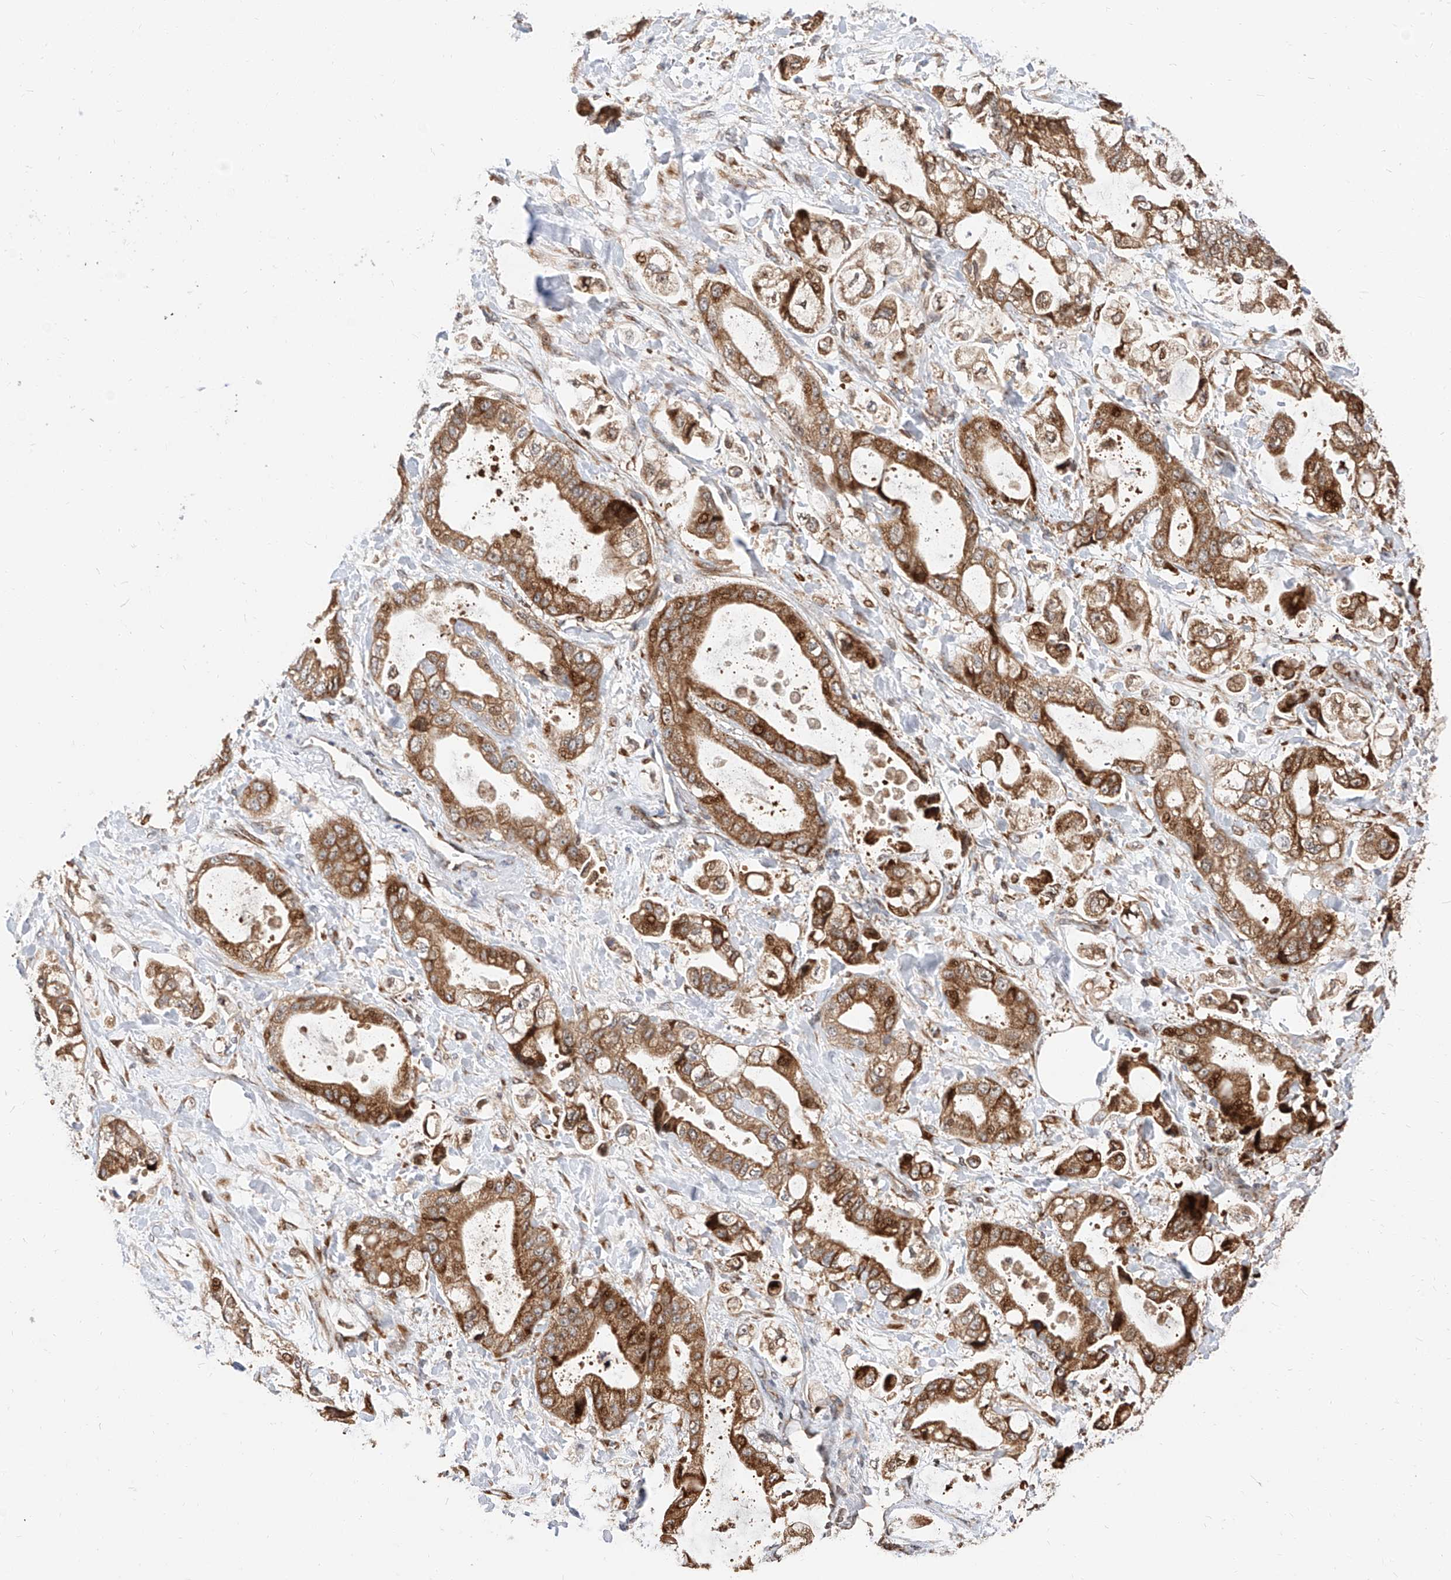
{"staining": {"intensity": "moderate", "quantity": ">75%", "location": "cytoplasmic/membranous"}, "tissue": "stomach cancer", "cell_type": "Tumor cells", "image_type": "cancer", "snomed": [{"axis": "morphology", "description": "Adenocarcinoma, NOS"}, {"axis": "topography", "description": "Stomach"}], "caption": "Brown immunohistochemical staining in stomach cancer (adenocarcinoma) demonstrates moderate cytoplasmic/membranous positivity in about >75% of tumor cells.", "gene": "DIRAS3", "patient": {"sex": "male", "age": 62}}